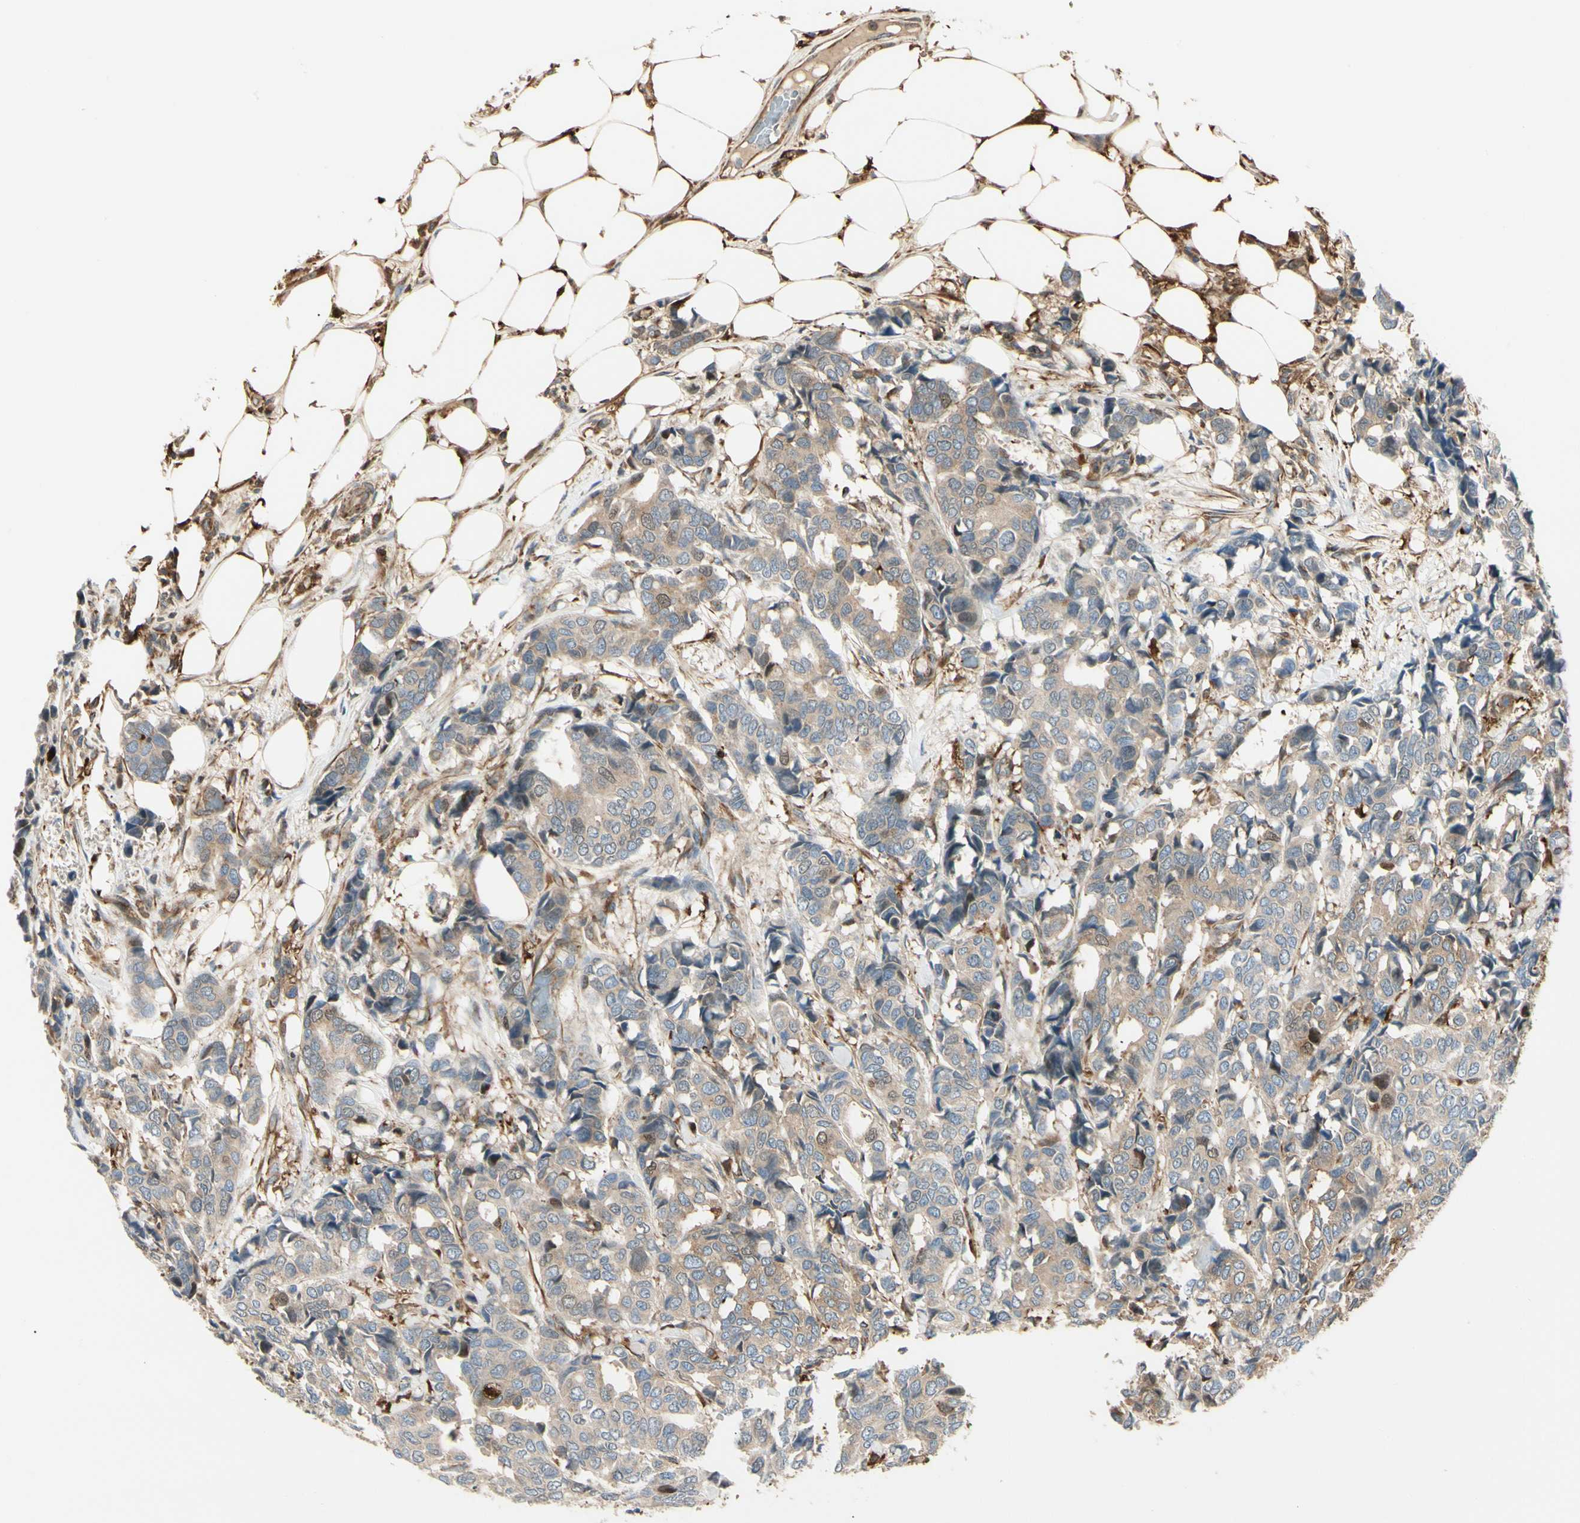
{"staining": {"intensity": "weak", "quantity": ">75%", "location": "cytoplasmic/membranous"}, "tissue": "breast cancer", "cell_type": "Tumor cells", "image_type": "cancer", "snomed": [{"axis": "morphology", "description": "Duct carcinoma"}, {"axis": "topography", "description": "Breast"}], "caption": "Breast cancer stained for a protein demonstrates weak cytoplasmic/membranous positivity in tumor cells.", "gene": "FTH1", "patient": {"sex": "female", "age": 87}}